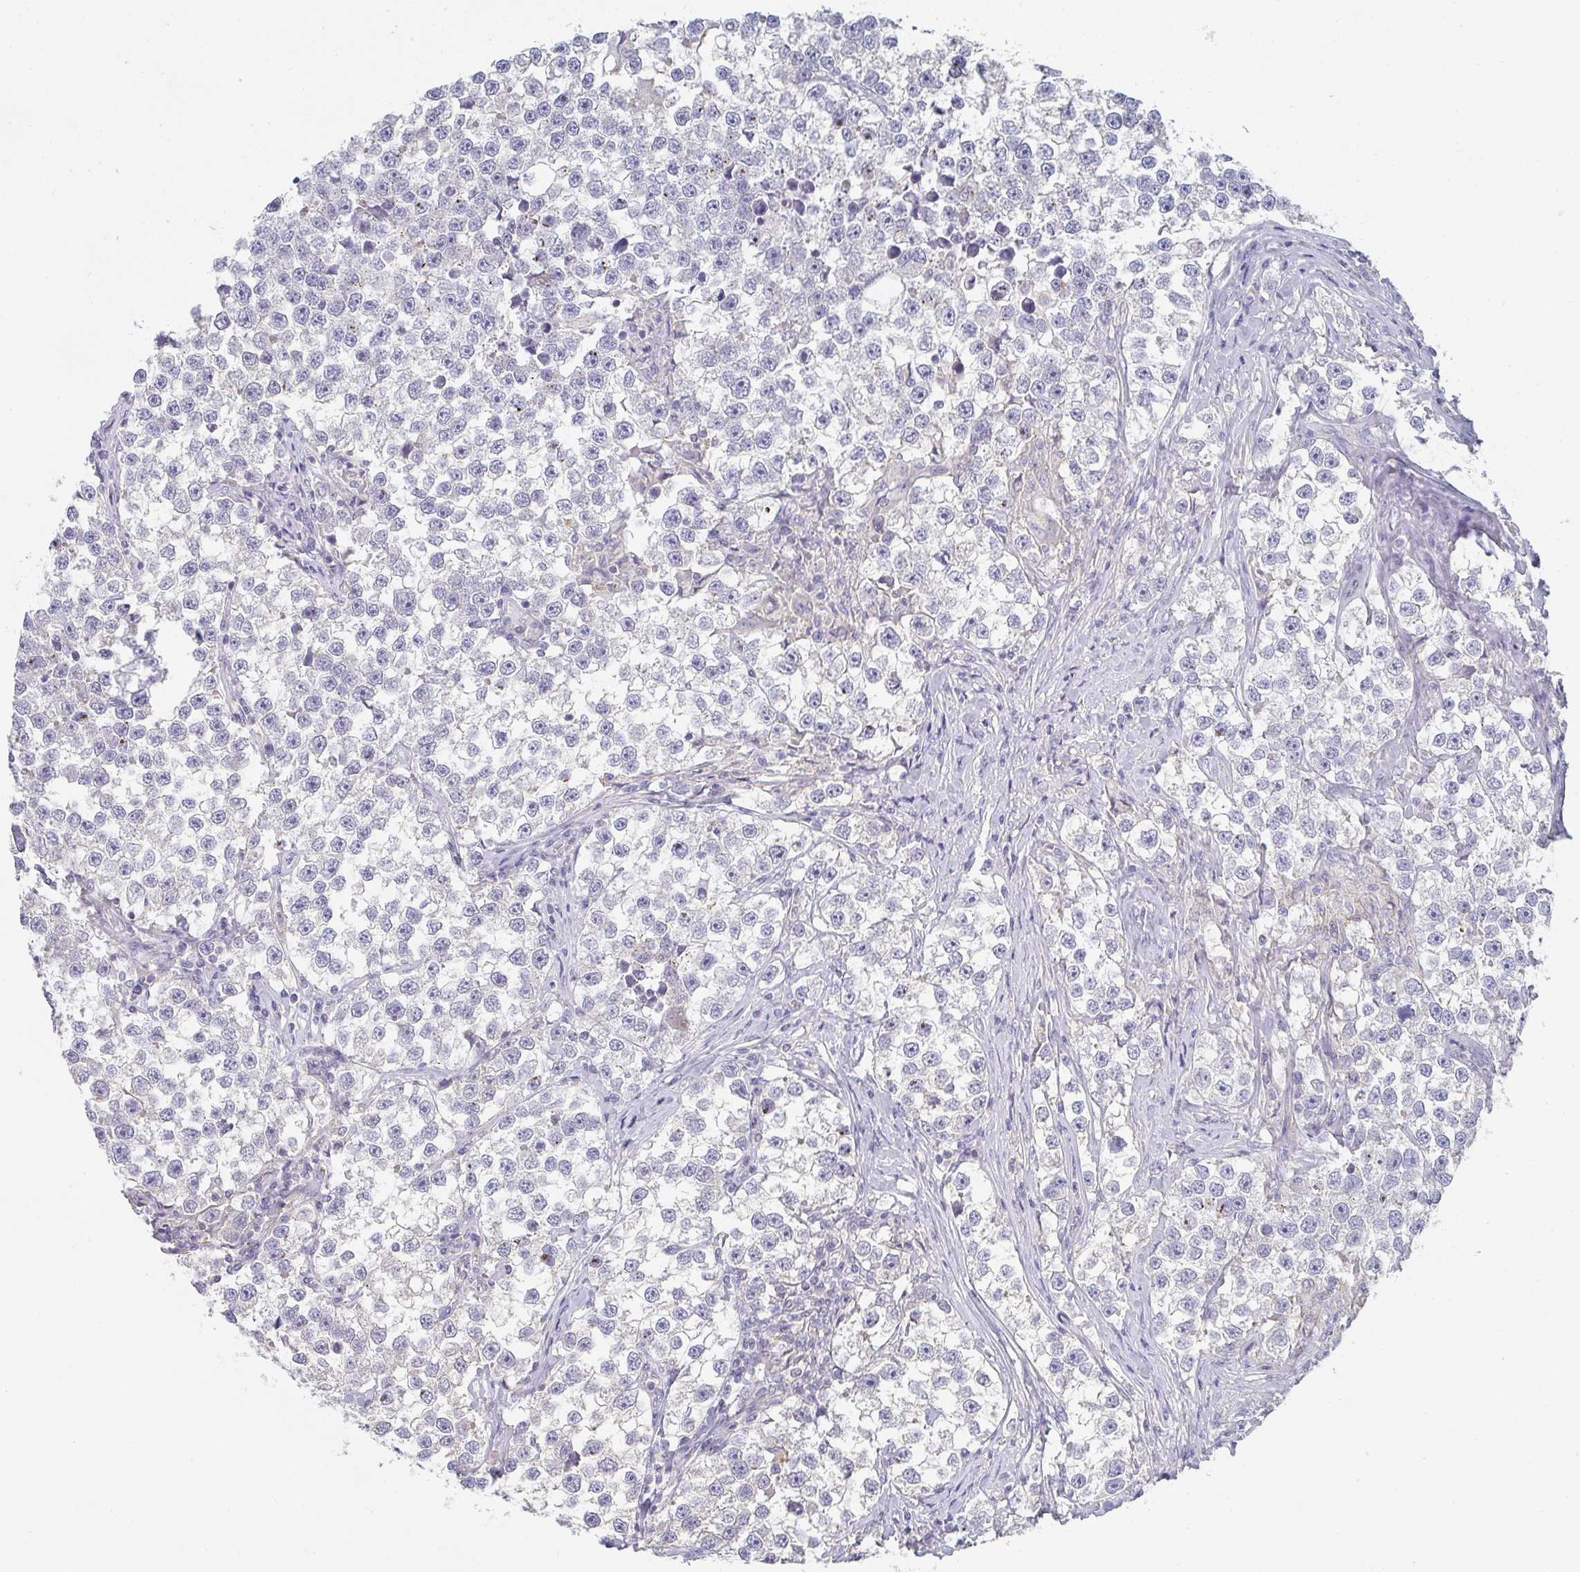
{"staining": {"intensity": "negative", "quantity": "none", "location": "none"}, "tissue": "testis cancer", "cell_type": "Tumor cells", "image_type": "cancer", "snomed": [{"axis": "morphology", "description": "Seminoma, NOS"}, {"axis": "topography", "description": "Testis"}], "caption": "This photomicrograph is of testis cancer stained with immunohistochemistry to label a protein in brown with the nuclei are counter-stained blue. There is no positivity in tumor cells.", "gene": "CHMP5", "patient": {"sex": "male", "age": 46}}